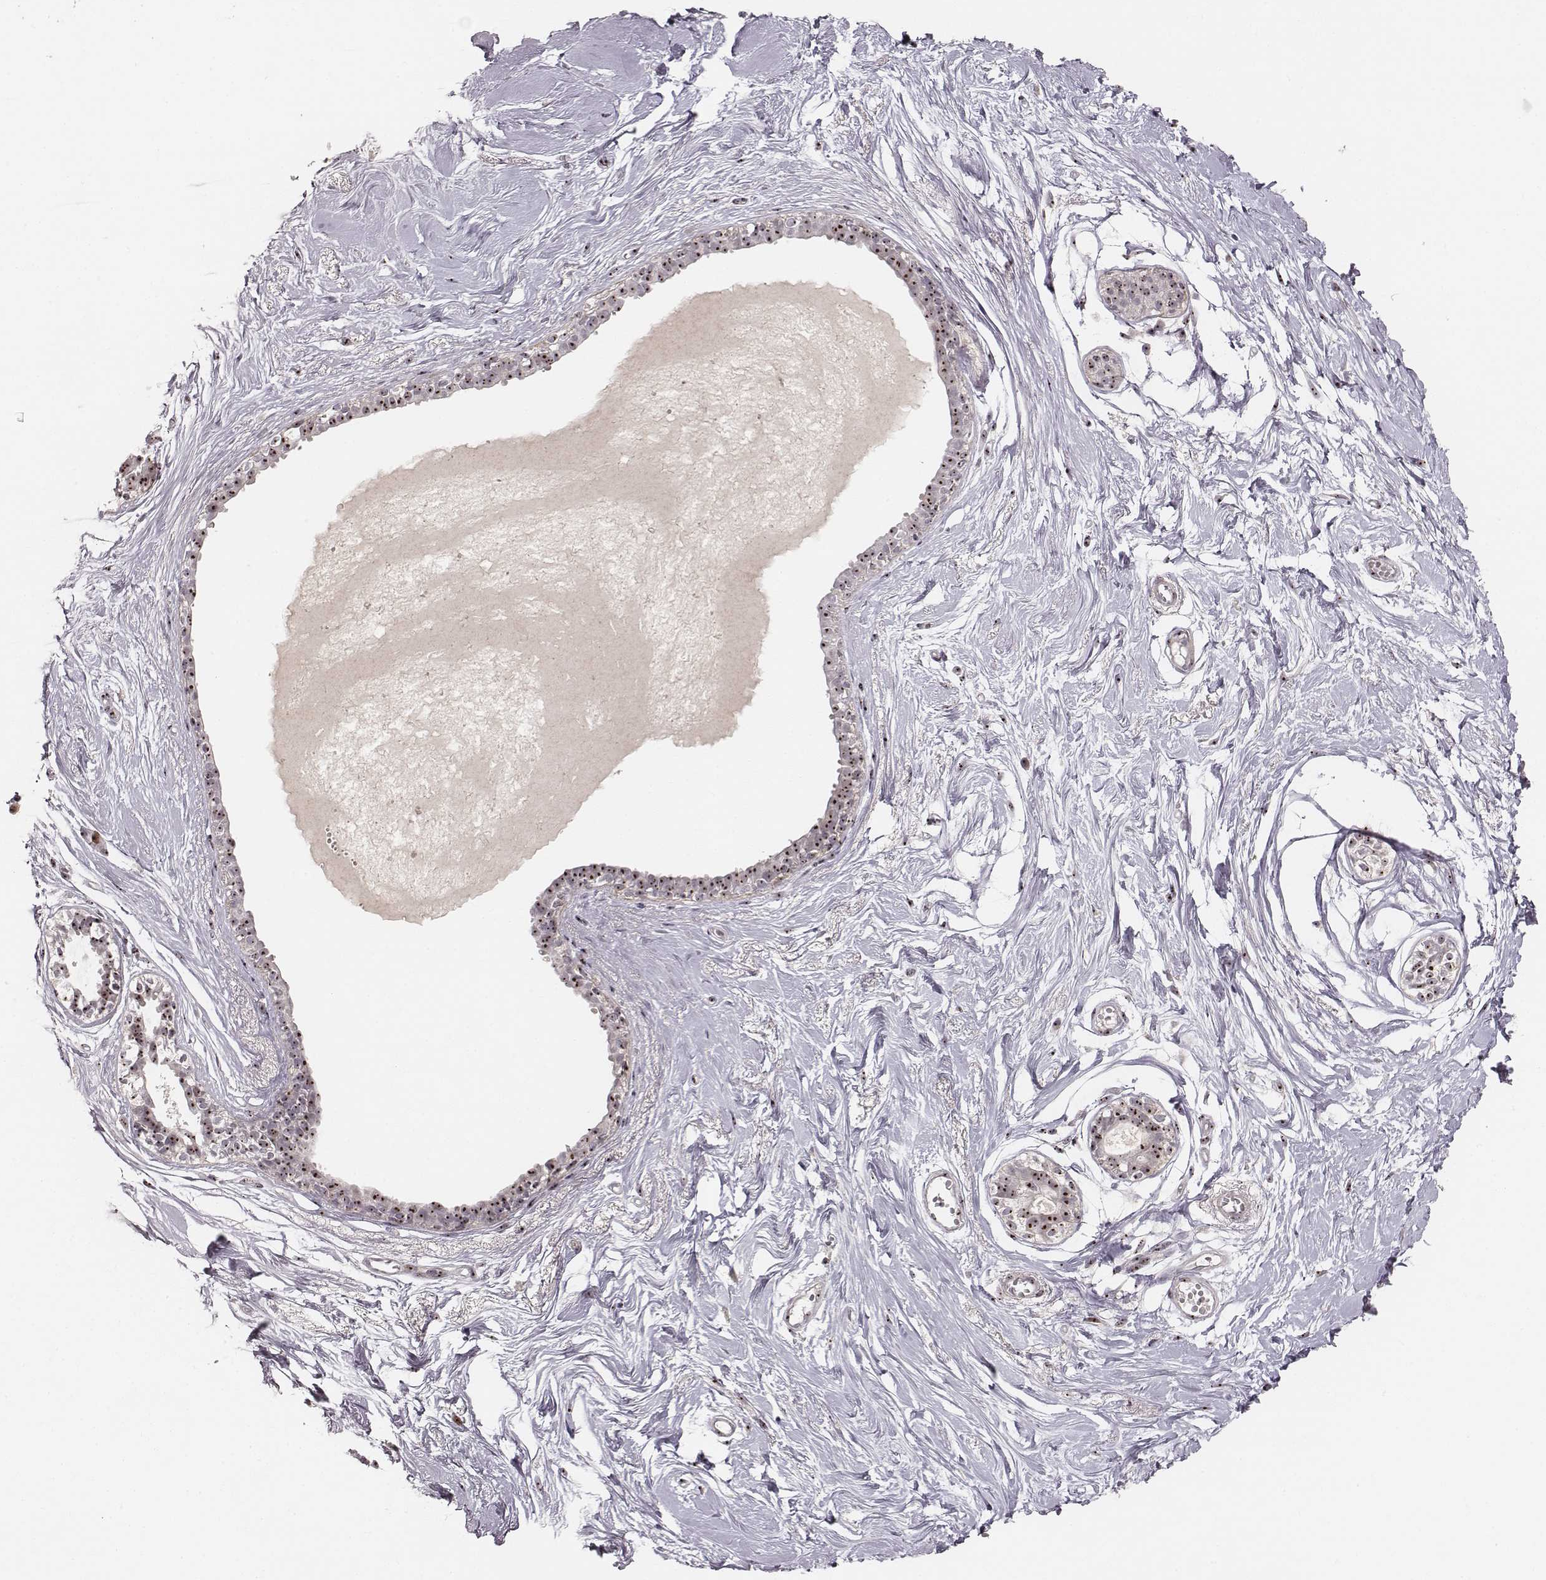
{"staining": {"intensity": "weak", "quantity": ">75%", "location": "nuclear"}, "tissue": "breast", "cell_type": "Adipocytes", "image_type": "normal", "snomed": [{"axis": "morphology", "description": "Normal tissue, NOS"}, {"axis": "topography", "description": "Breast"}], "caption": "Breast stained with DAB IHC exhibits low levels of weak nuclear positivity in approximately >75% of adipocytes. The protein is stained brown, and the nuclei are stained in blue (DAB (3,3'-diaminobenzidine) IHC with brightfield microscopy, high magnification).", "gene": "NOP56", "patient": {"sex": "female", "age": 49}}